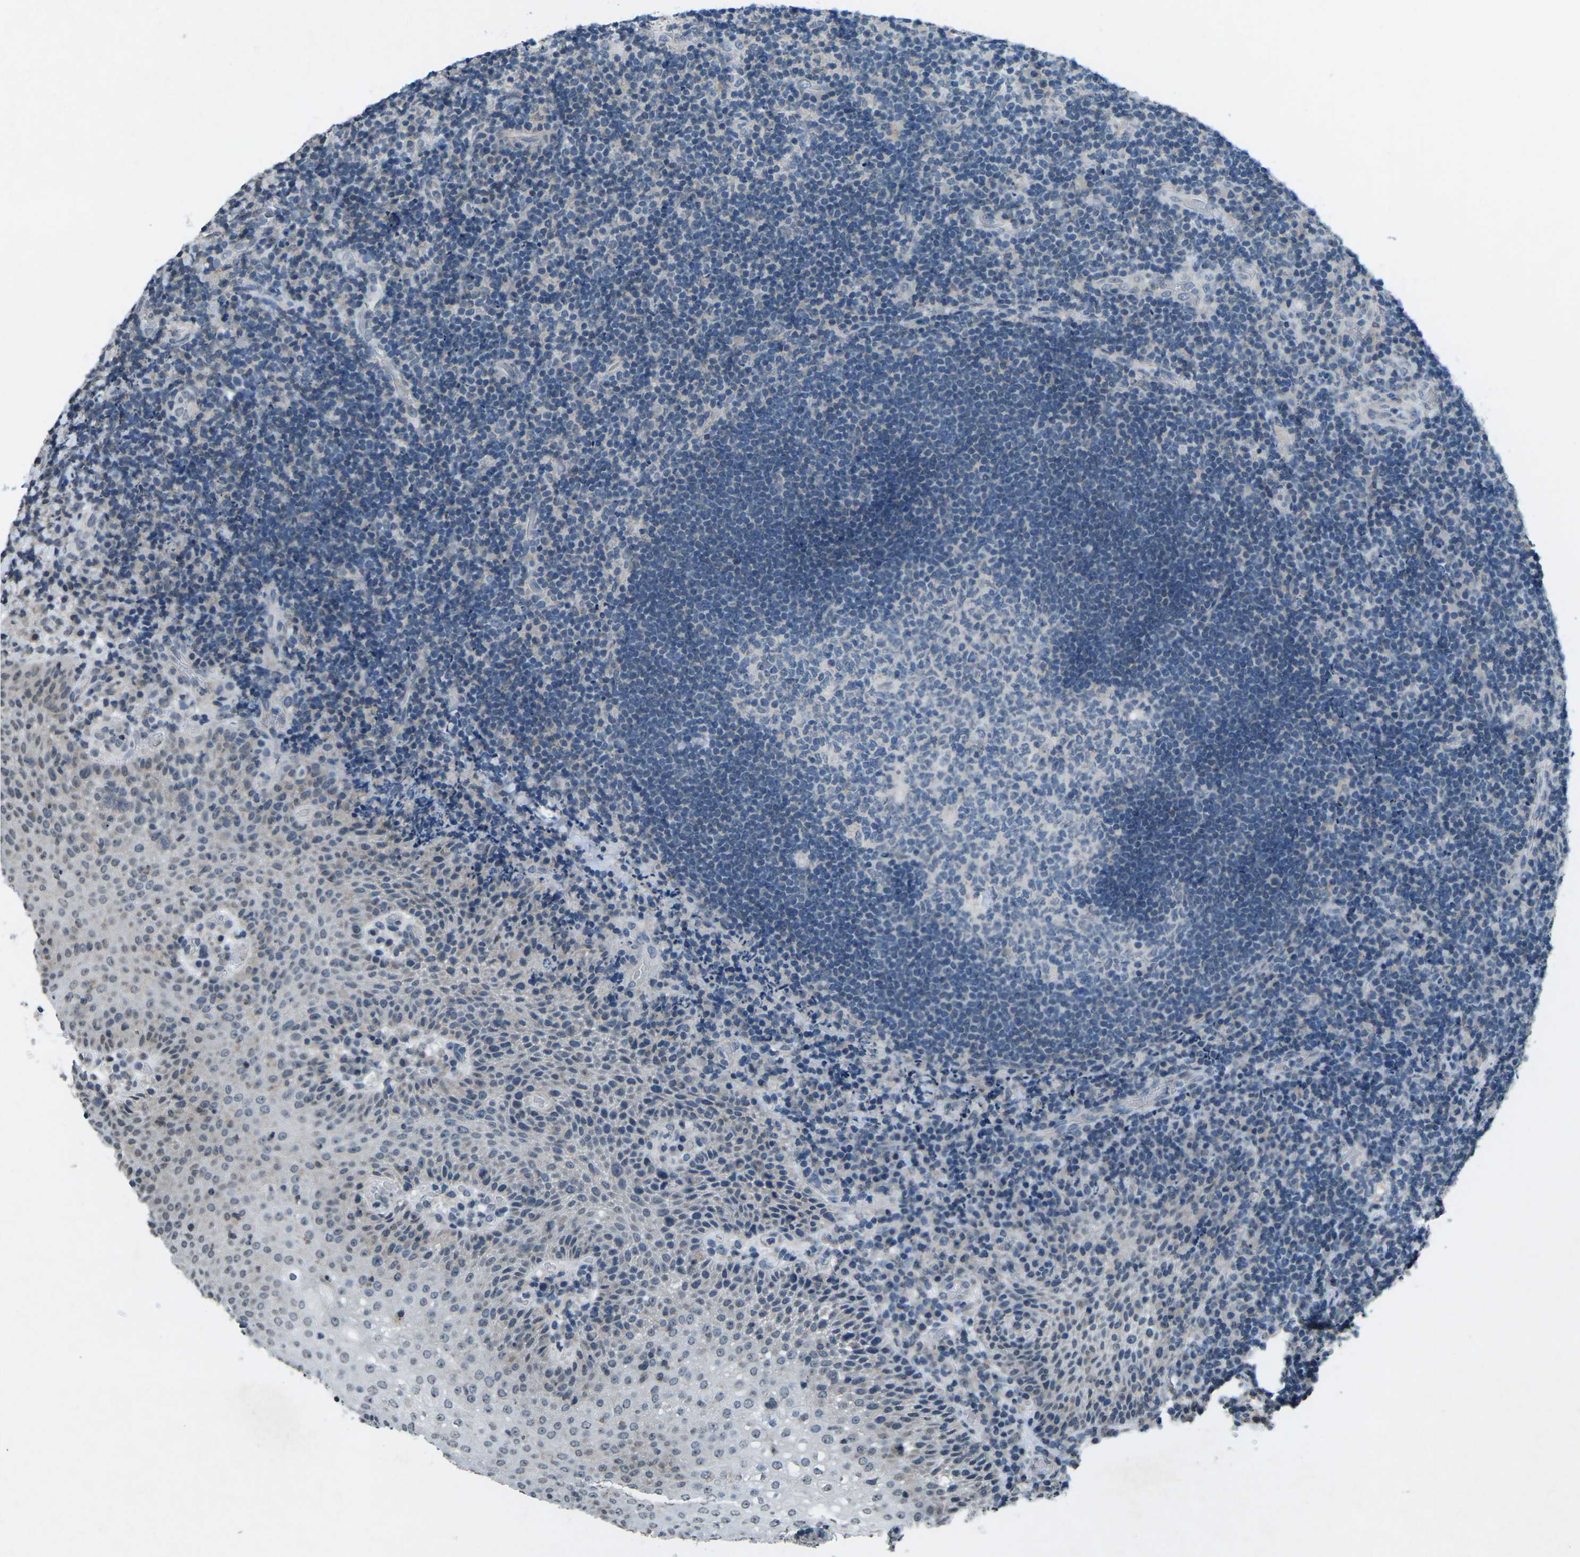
{"staining": {"intensity": "negative", "quantity": "none", "location": "none"}, "tissue": "lymphoma", "cell_type": "Tumor cells", "image_type": "cancer", "snomed": [{"axis": "morphology", "description": "Malignant lymphoma, non-Hodgkin's type, High grade"}, {"axis": "topography", "description": "Tonsil"}], "caption": "This is an immunohistochemistry (IHC) histopathology image of high-grade malignant lymphoma, non-Hodgkin's type. There is no staining in tumor cells.", "gene": "TFR2", "patient": {"sex": "female", "age": 36}}